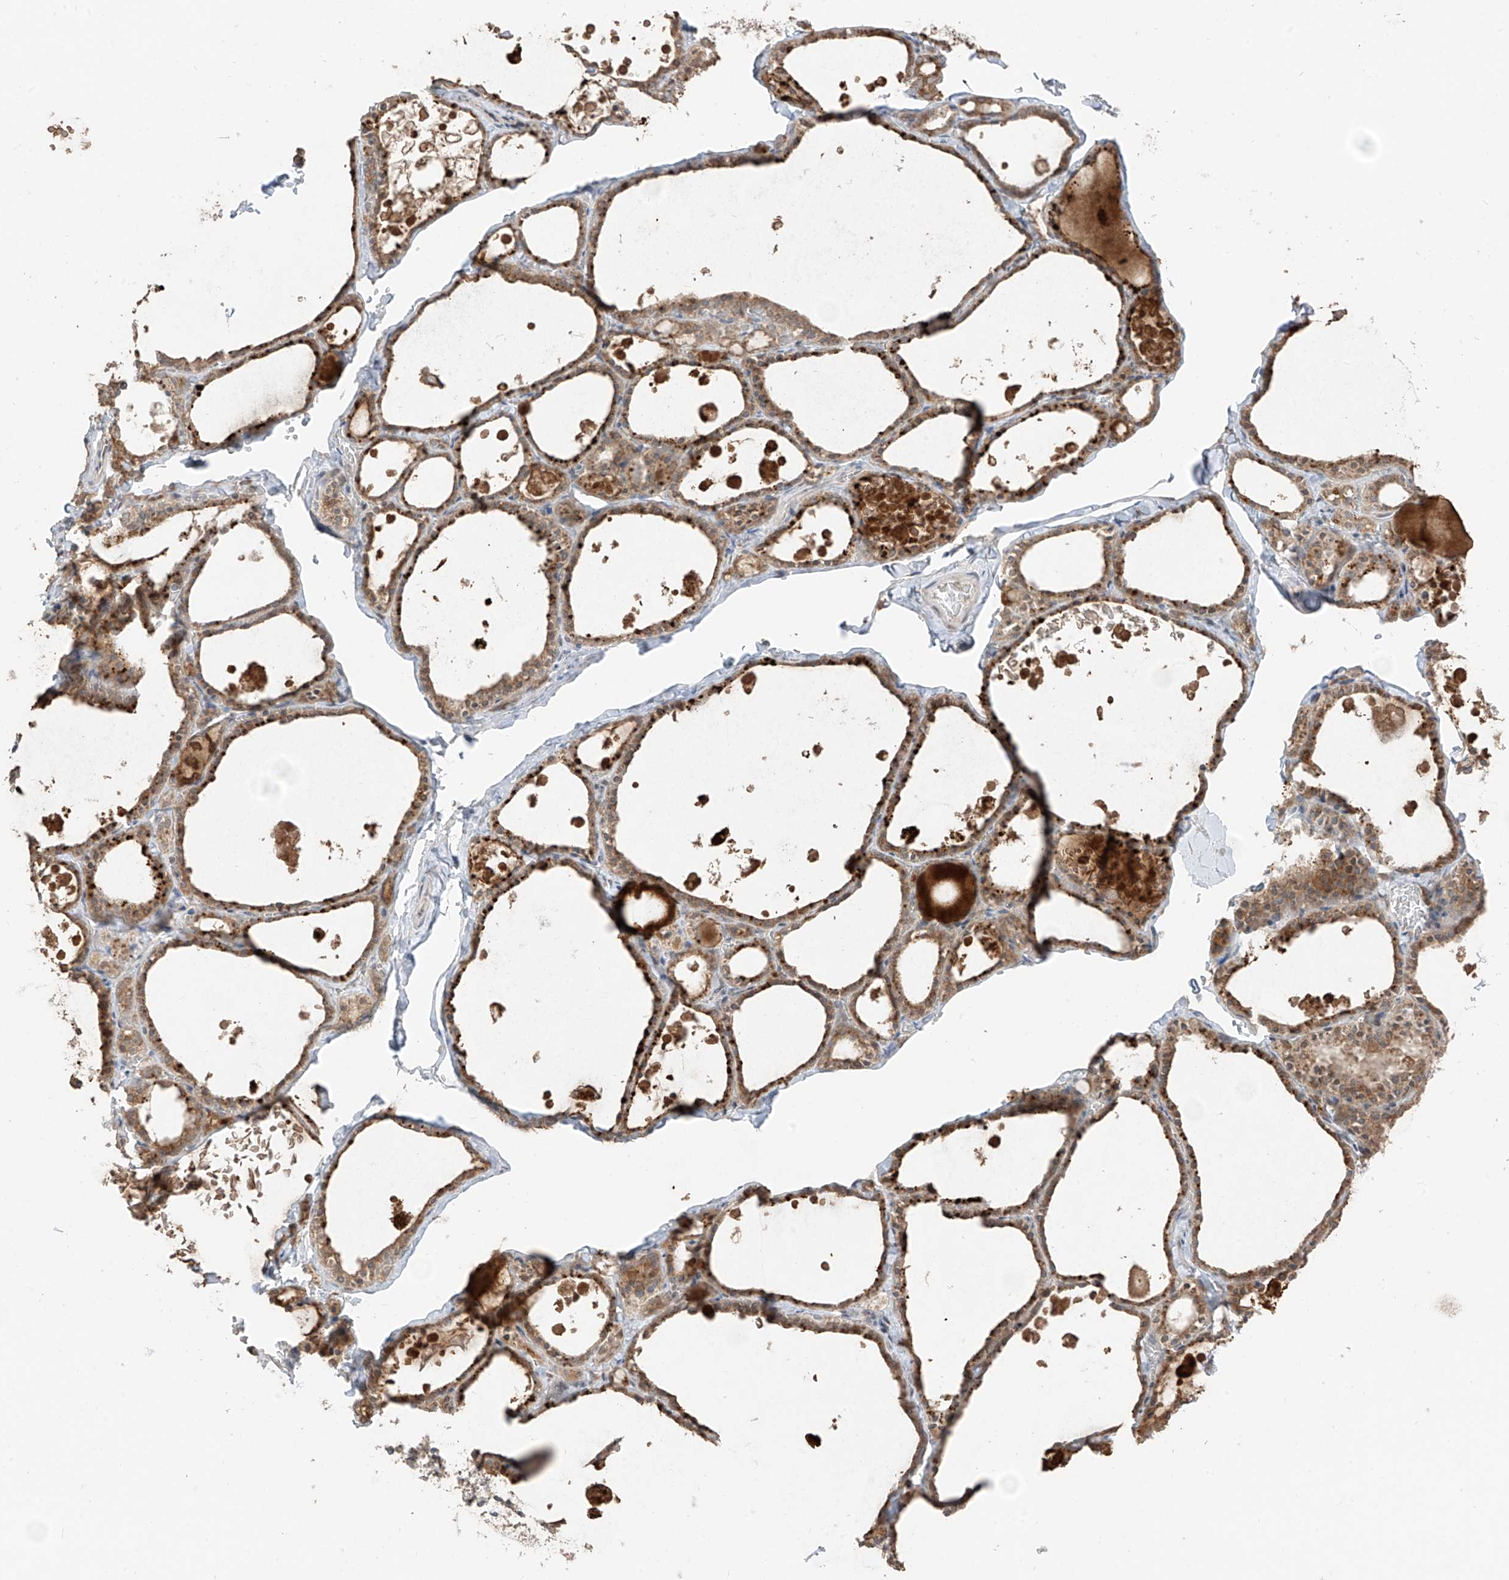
{"staining": {"intensity": "moderate", "quantity": ">75%", "location": "cytoplasmic/membranous"}, "tissue": "thyroid gland", "cell_type": "Glandular cells", "image_type": "normal", "snomed": [{"axis": "morphology", "description": "Normal tissue, NOS"}, {"axis": "topography", "description": "Thyroid gland"}], "caption": "Glandular cells show medium levels of moderate cytoplasmic/membranous staining in about >75% of cells in unremarkable thyroid gland. The staining was performed using DAB (3,3'-diaminobenzidine), with brown indicating positive protein expression. Nuclei are stained blue with hematoxylin.", "gene": "COLGALT2", "patient": {"sex": "male", "age": 56}}